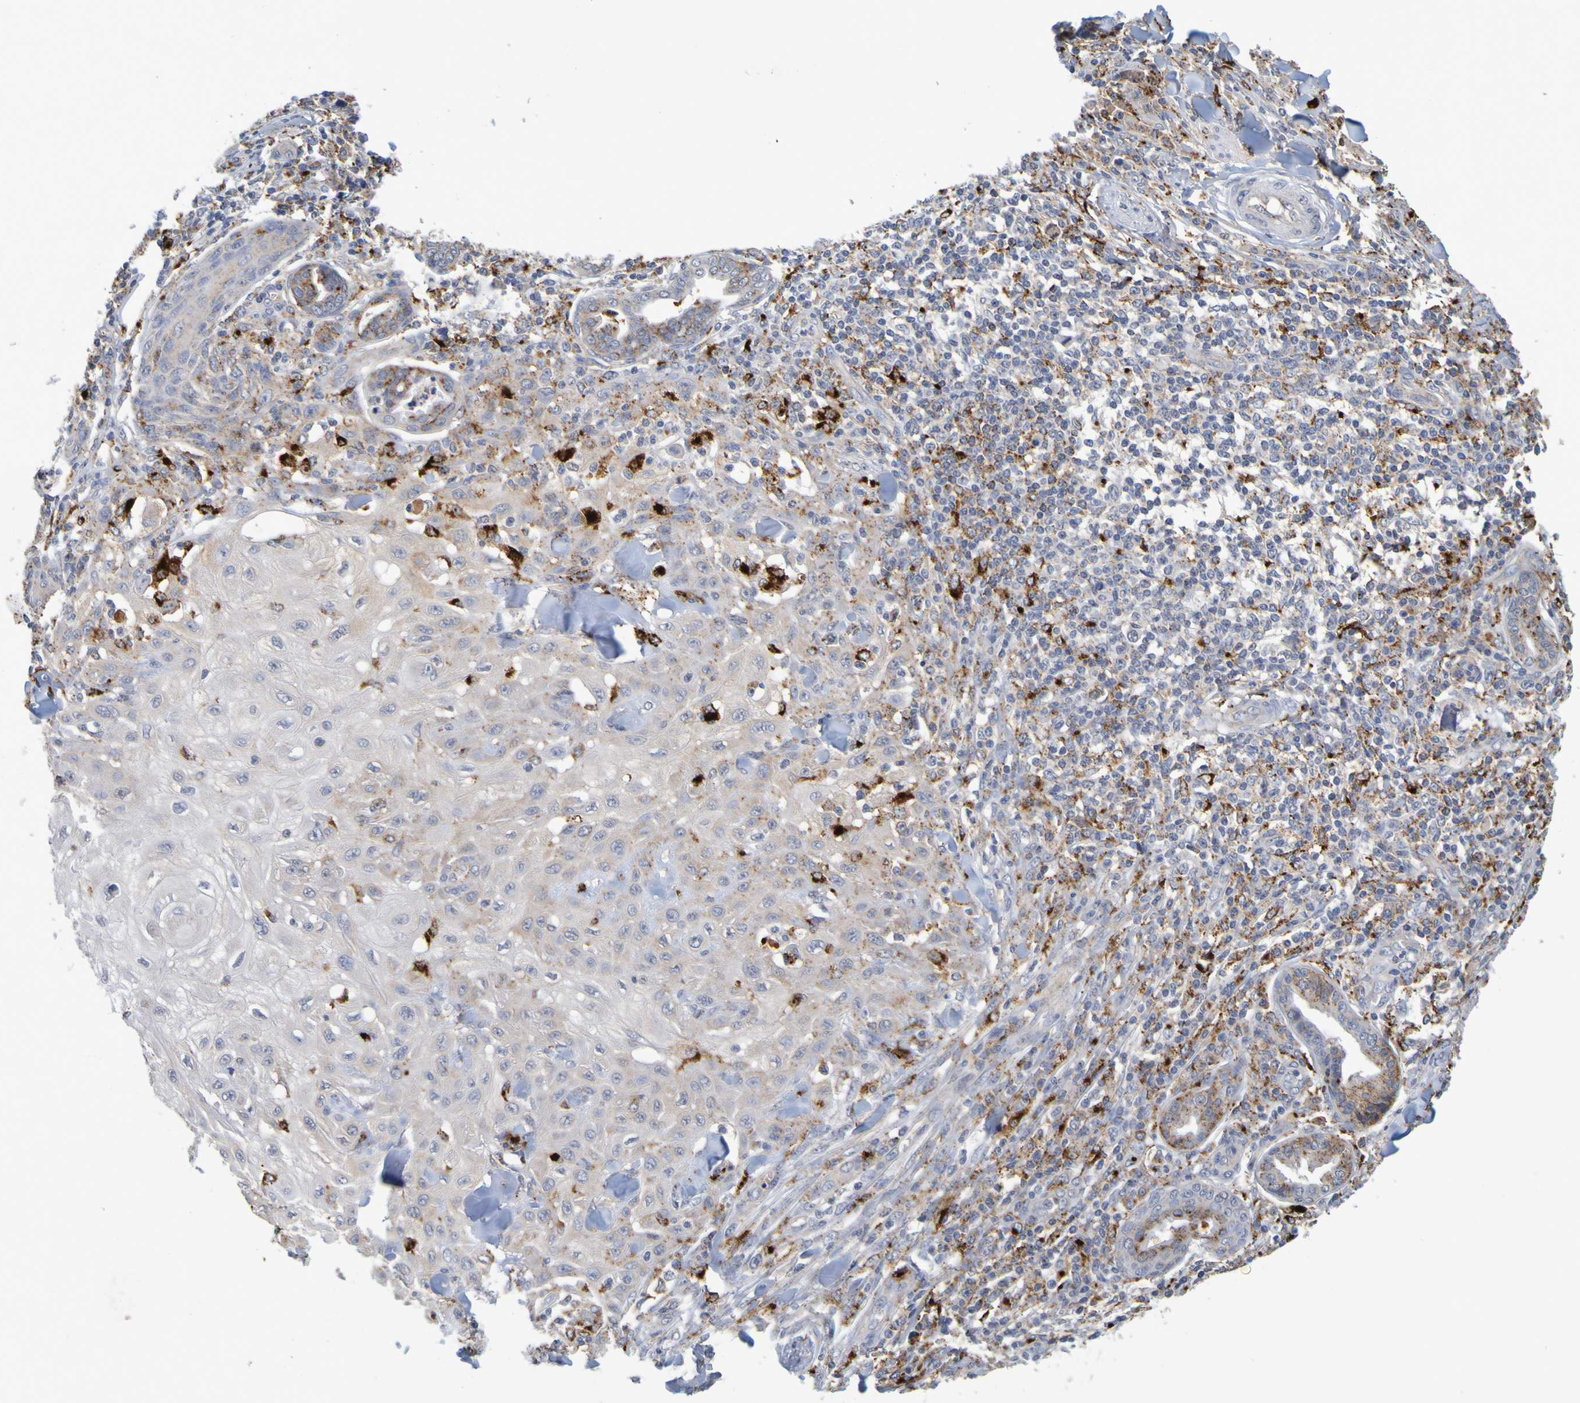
{"staining": {"intensity": "negative", "quantity": "none", "location": "none"}, "tissue": "skin cancer", "cell_type": "Tumor cells", "image_type": "cancer", "snomed": [{"axis": "morphology", "description": "Squamous cell carcinoma, NOS"}, {"axis": "topography", "description": "Skin"}], "caption": "There is no significant expression in tumor cells of skin cancer (squamous cell carcinoma).", "gene": "TPH1", "patient": {"sex": "male", "age": 24}}